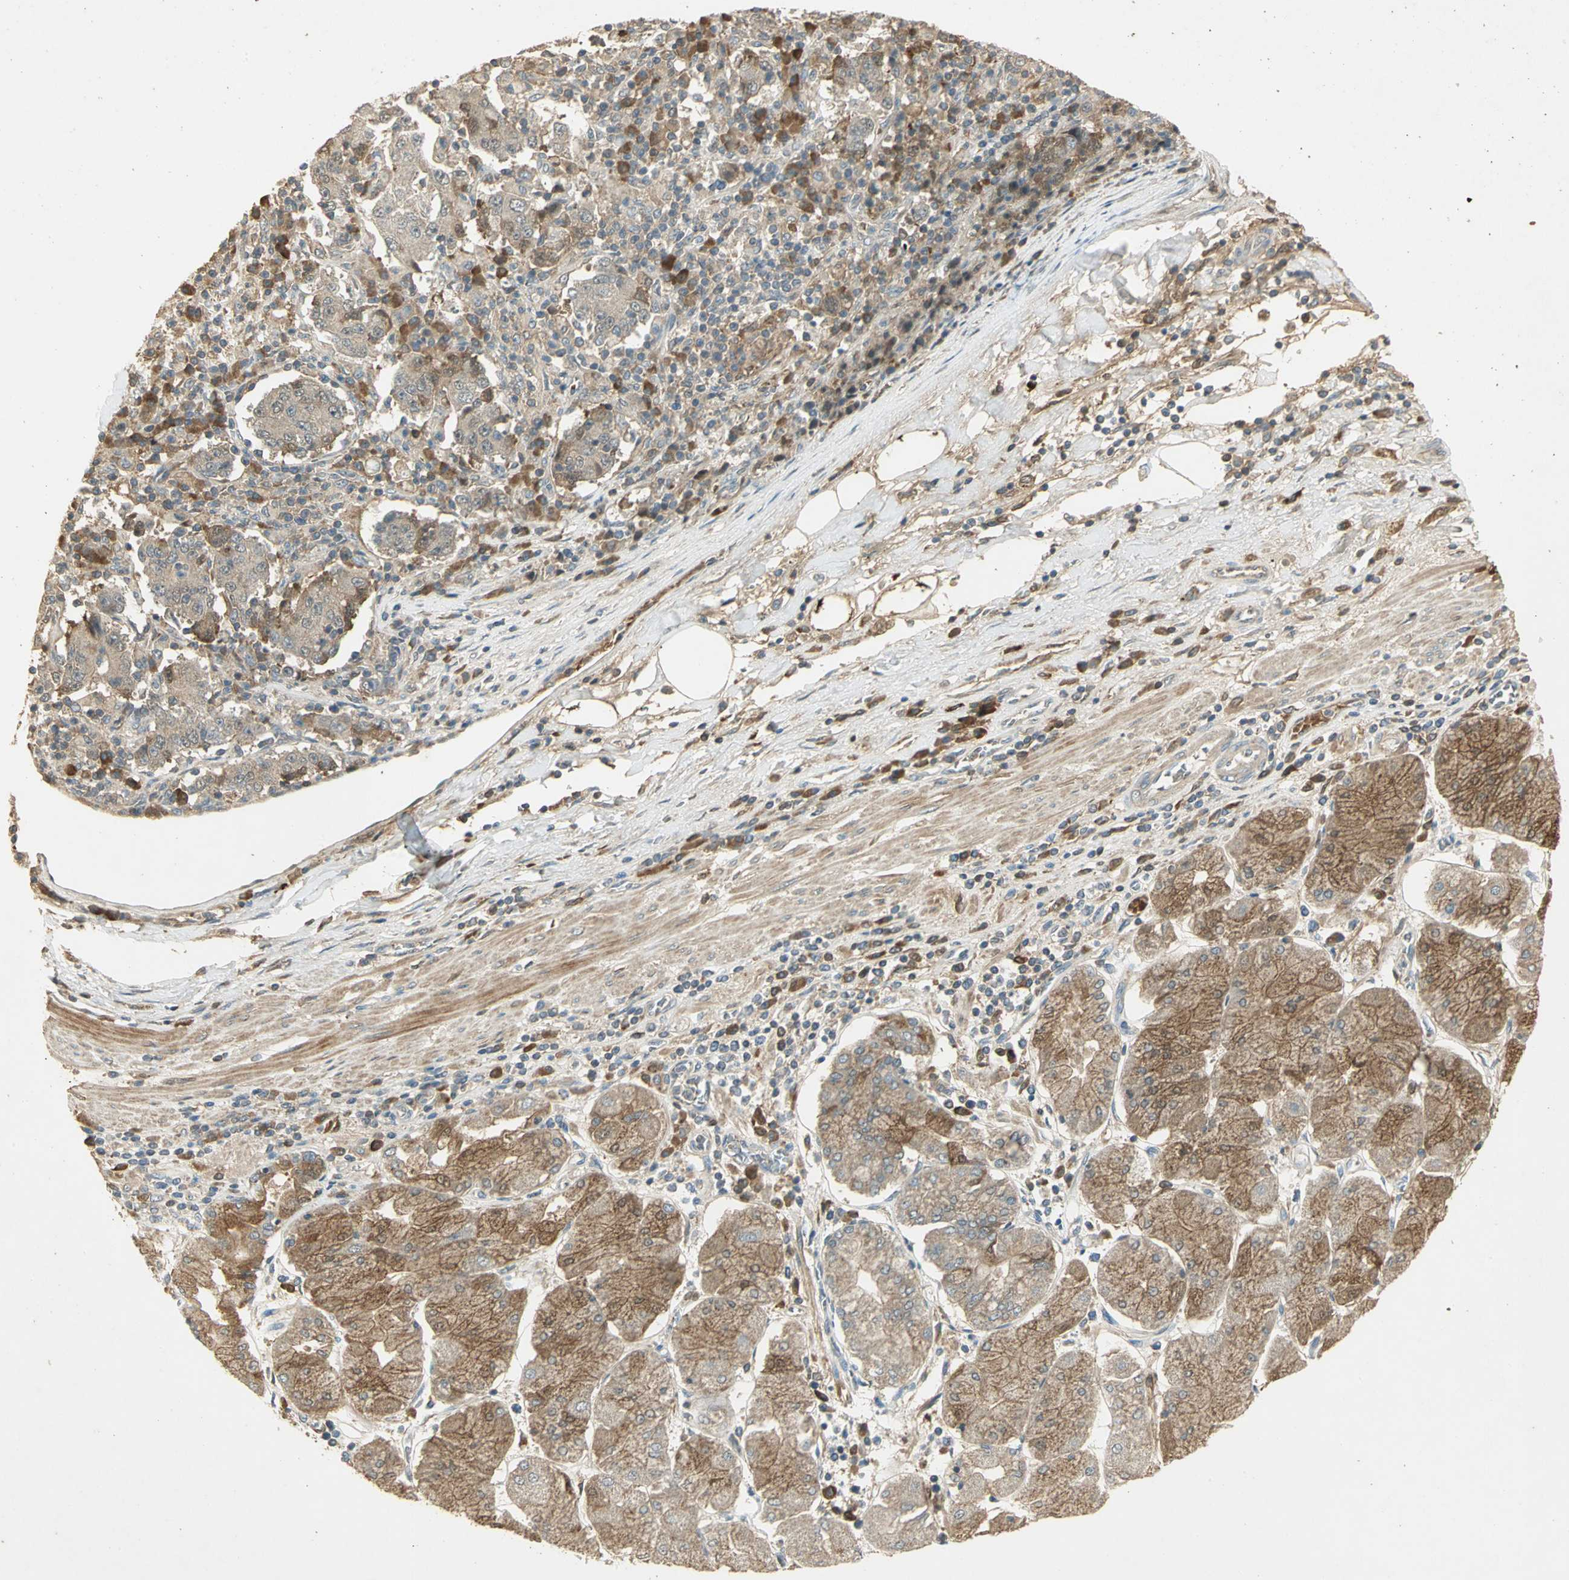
{"staining": {"intensity": "weak", "quantity": ">75%", "location": "cytoplasmic/membranous"}, "tissue": "stomach cancer", "cell_type": "Tumor cells", "image_type": "cancer", "snomed": [{"axis": "morphology", "description": "Normal tissue, NOS"}, {"axis": "morphology", "description": "Adenocarcinoma, NOS"}, {"axis": "topography", "description": "Stomach, upper"}, {"axis": "topography", "description": "Stomach"}], "caption": "IHC micrograph of neoplastic tissue: stomach cancer stained using IHC exhibits low levels of weak protein expression localized specifically in the cytoplasmic/membranous of tumor cells, appearing as a cytoplasmic/membranous brown color.", "gene": "KEAP1", "patient": {"sex": "male", "age": 59}}